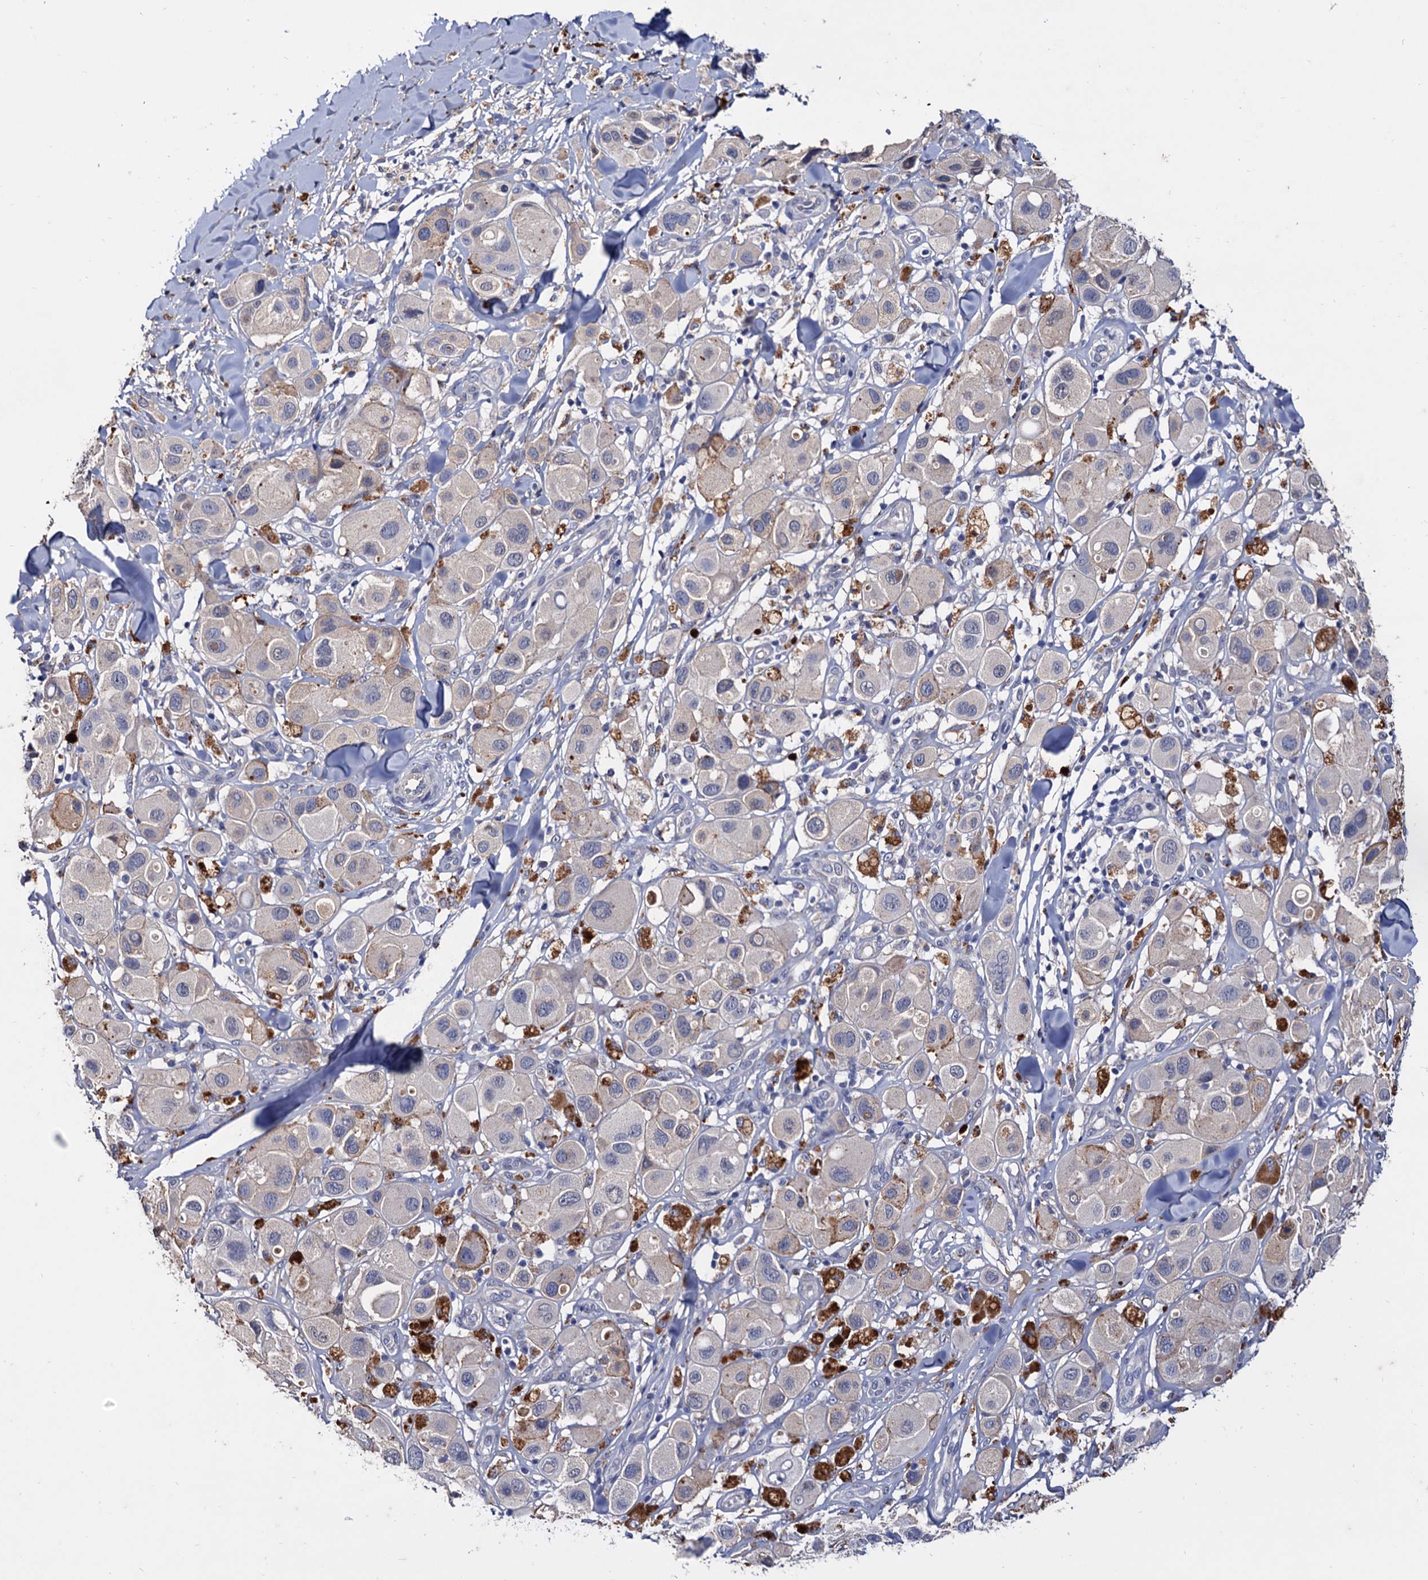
{"staining": {"intensity": "negative", "quantity": "none", "location": "none"}, "tissue": "melanoma", "cell_type": "Tumor cells", "image_type": "cancer", "snomed": [{"axis": "morphology", "description": "Malignant melanoma, Metastatic site"}, {"axis": "topography", "description": "Skin"}], "caption": "Immunohistochemistry (IHC) micrograph of human malignant melanoma (metastatic site) stained for a protein (brown), which reveals no expression in tumor cells. (Stains: DAB (3,3'-diaminobenzidine) immunohistochemistry with hematoxylin counter stain, Microscopy: brightfield microscopy at high magnification).", "gene": "NPAS4", "patient": {"sex": "male", "age": 41}}